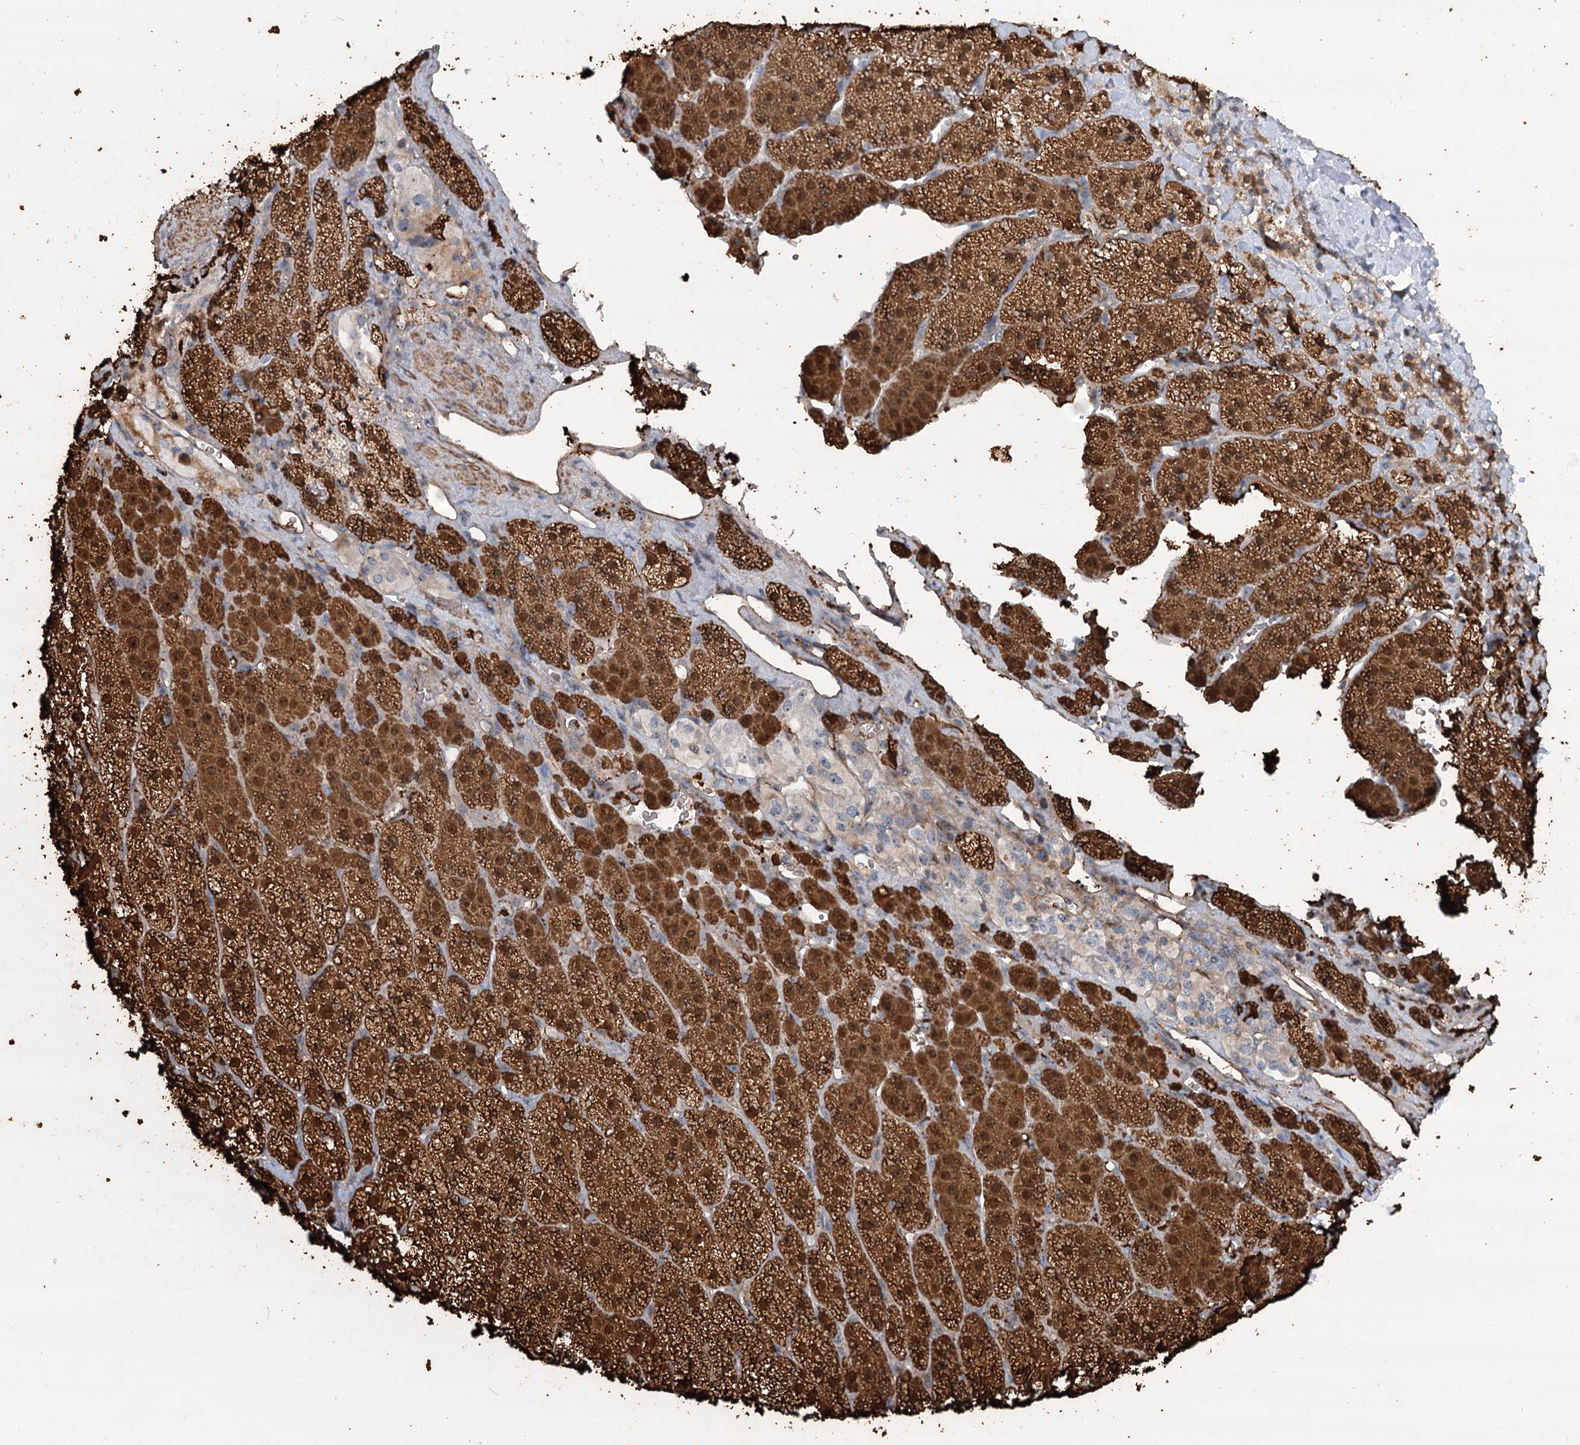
{"staining": {"intensity": "strong", "quantity": ">75%", "location": "cytoplasmic/membranous,nuclear"}, "tissue": "adrenal gland", "cell_type": "Glandular cells", "image_type": "normal", "snomed": [{"axis": "morphology", "description": "Normal tissue, NOS"}, {"axis": "topography", "description": "Adrenal gland"}], "caption": "Immunohistochemical staining of unremarkable adrenal gland displays >75% levels of strong cytoplasmic/membranous,nuclear protein expression in approximately >75% of glandular cells.", "gene": "WDR36", "patient": {"sex": "female", "age": 44}}